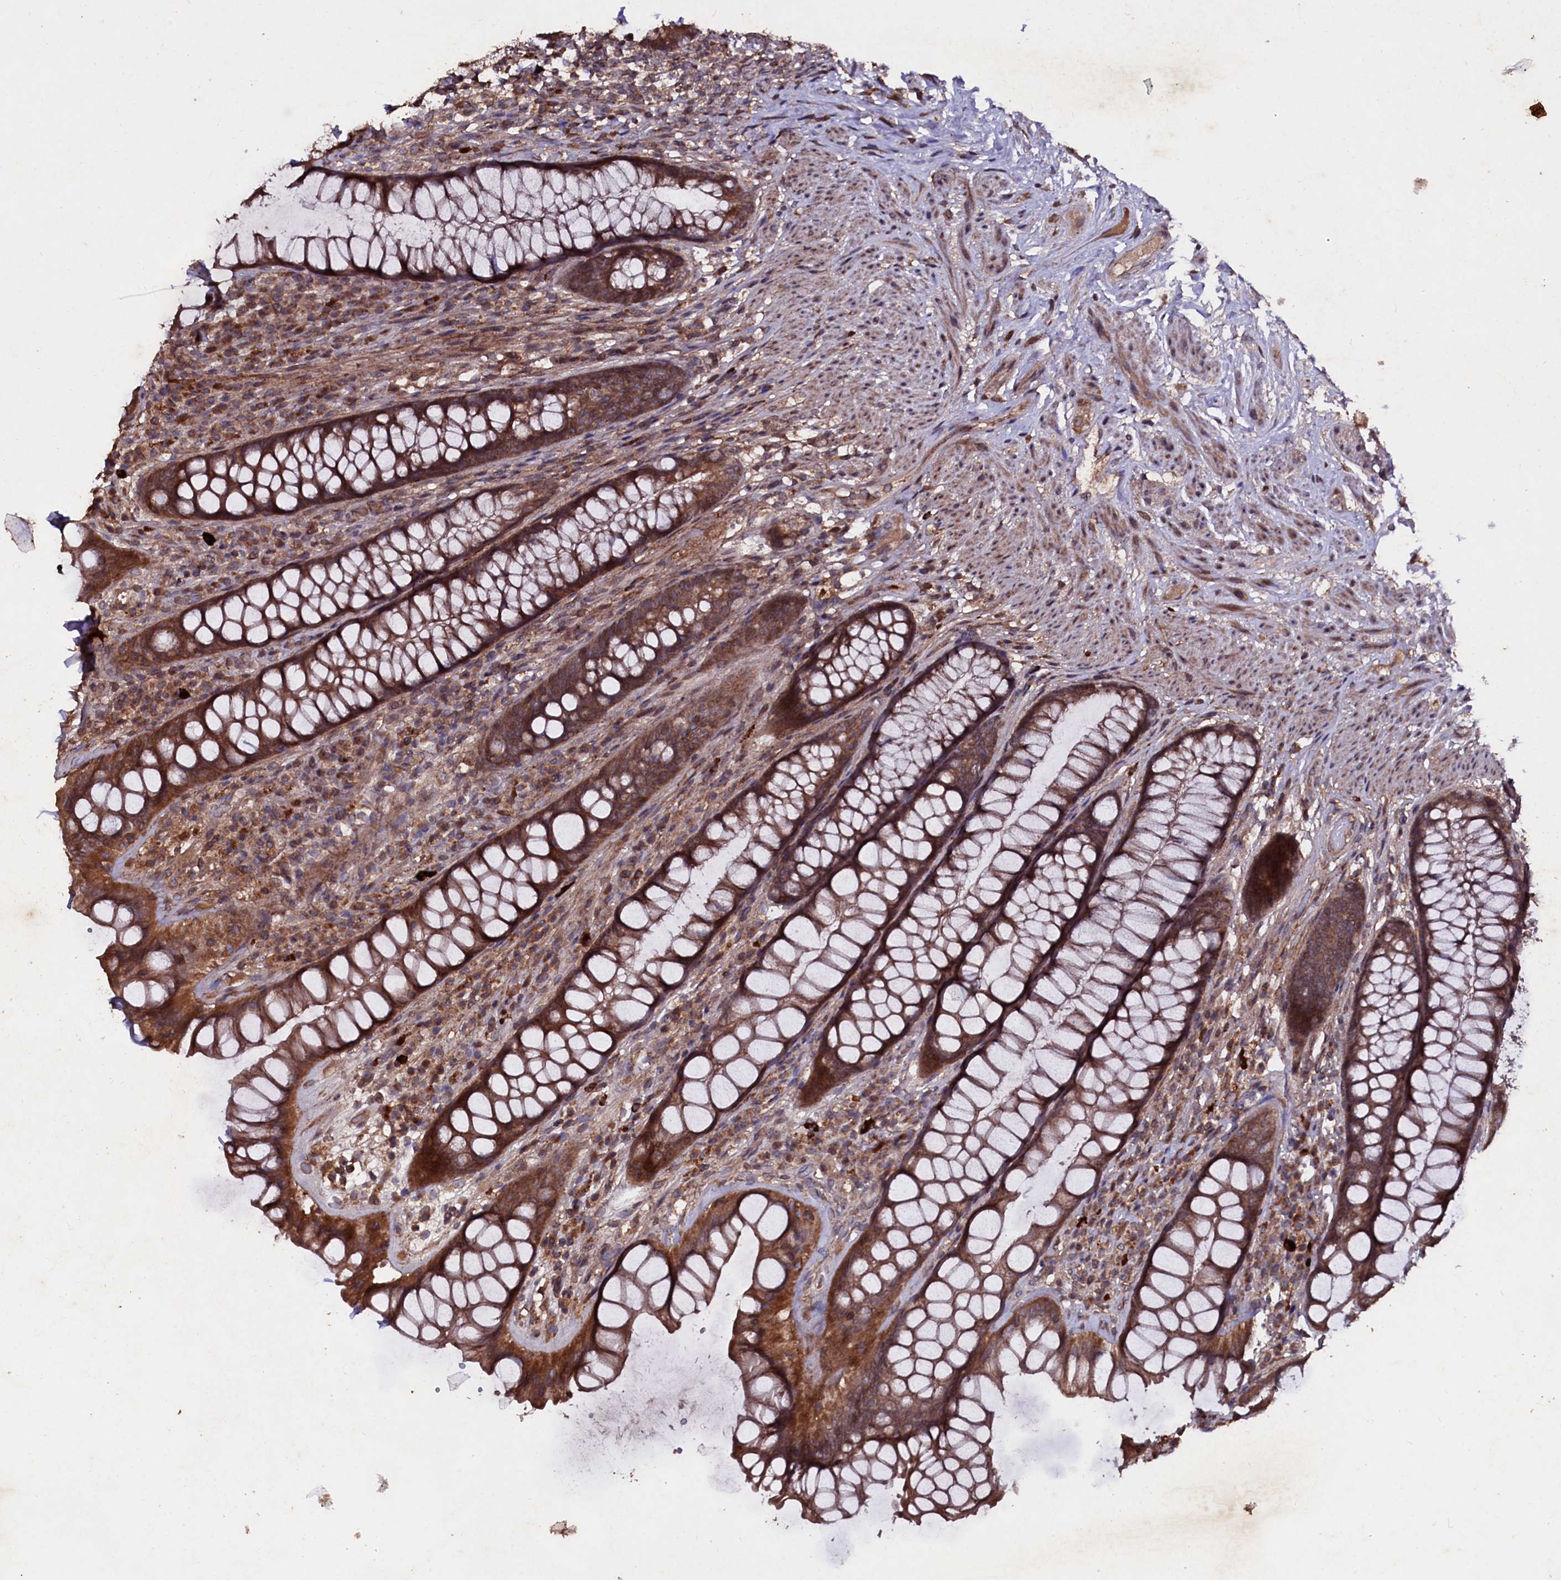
{"staining": {"intensity": "moderate", "quantity": ">75%", "location": "cytoplasmic/membranous"}, "tissue": "rectum", "cell_type": "Glandular cells", "image_type": "normal", "snomed": [{"axis": "morphology", "description": "Normal tissue, NOS"}, {"axis": "topography", "description": "Rectum"}], "caption": "This is a histology image of immunohistochemistry (IHC) staining of benign rectum, which shows moderate expression in the cytoplasmic/membranous of glandular cells.", "gene": "MYO1H", "patient": {"sex": "male", "age": 74}}